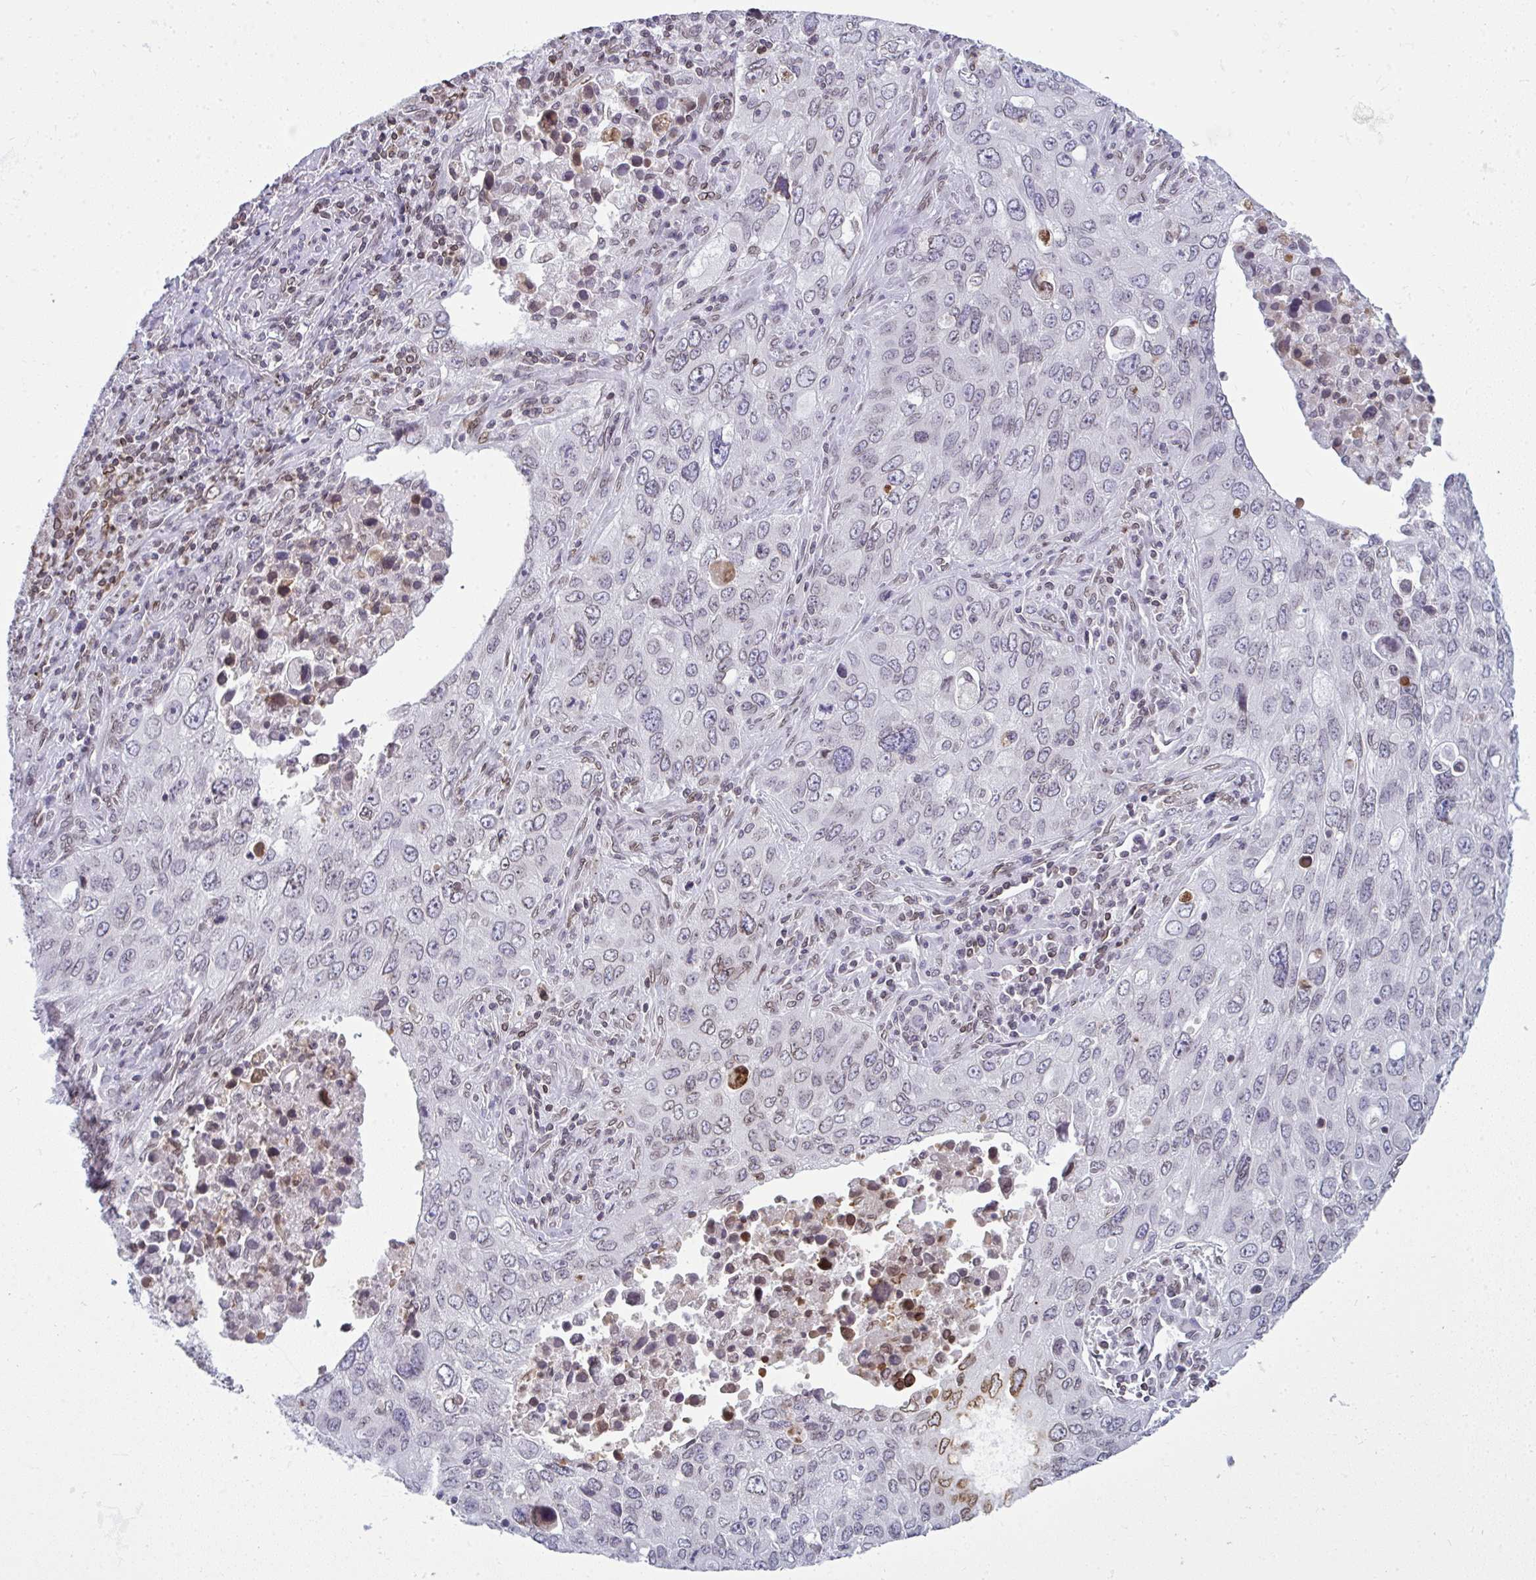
{"staining": {"intensity": "negative", "quantity": "none", "location": "none"}, "tissue": "lung cancer", "cell_type": "Tumor cells", "image_type": "cancer", "snomed": [{"axis": "morphology", "description": "Adenocarcinoma, NOS"}, {"axis": "morphology", "description": "Adenocarcinoma, metastatic, NOS"}, {"axis": "topography", "description": "Lymph node"}, {"axis": "topography", "description": "Lung"}], "caption": "This micrograph is of lung metastatic adenocarcinoma stained with immunohistochemistry (IHC) to label a protein in brown with the nuclei are counter-stained blue. There is no staining in tumor cells.", "gene": "LMNB2", "patient": {"sex": "female", "age": 42}}